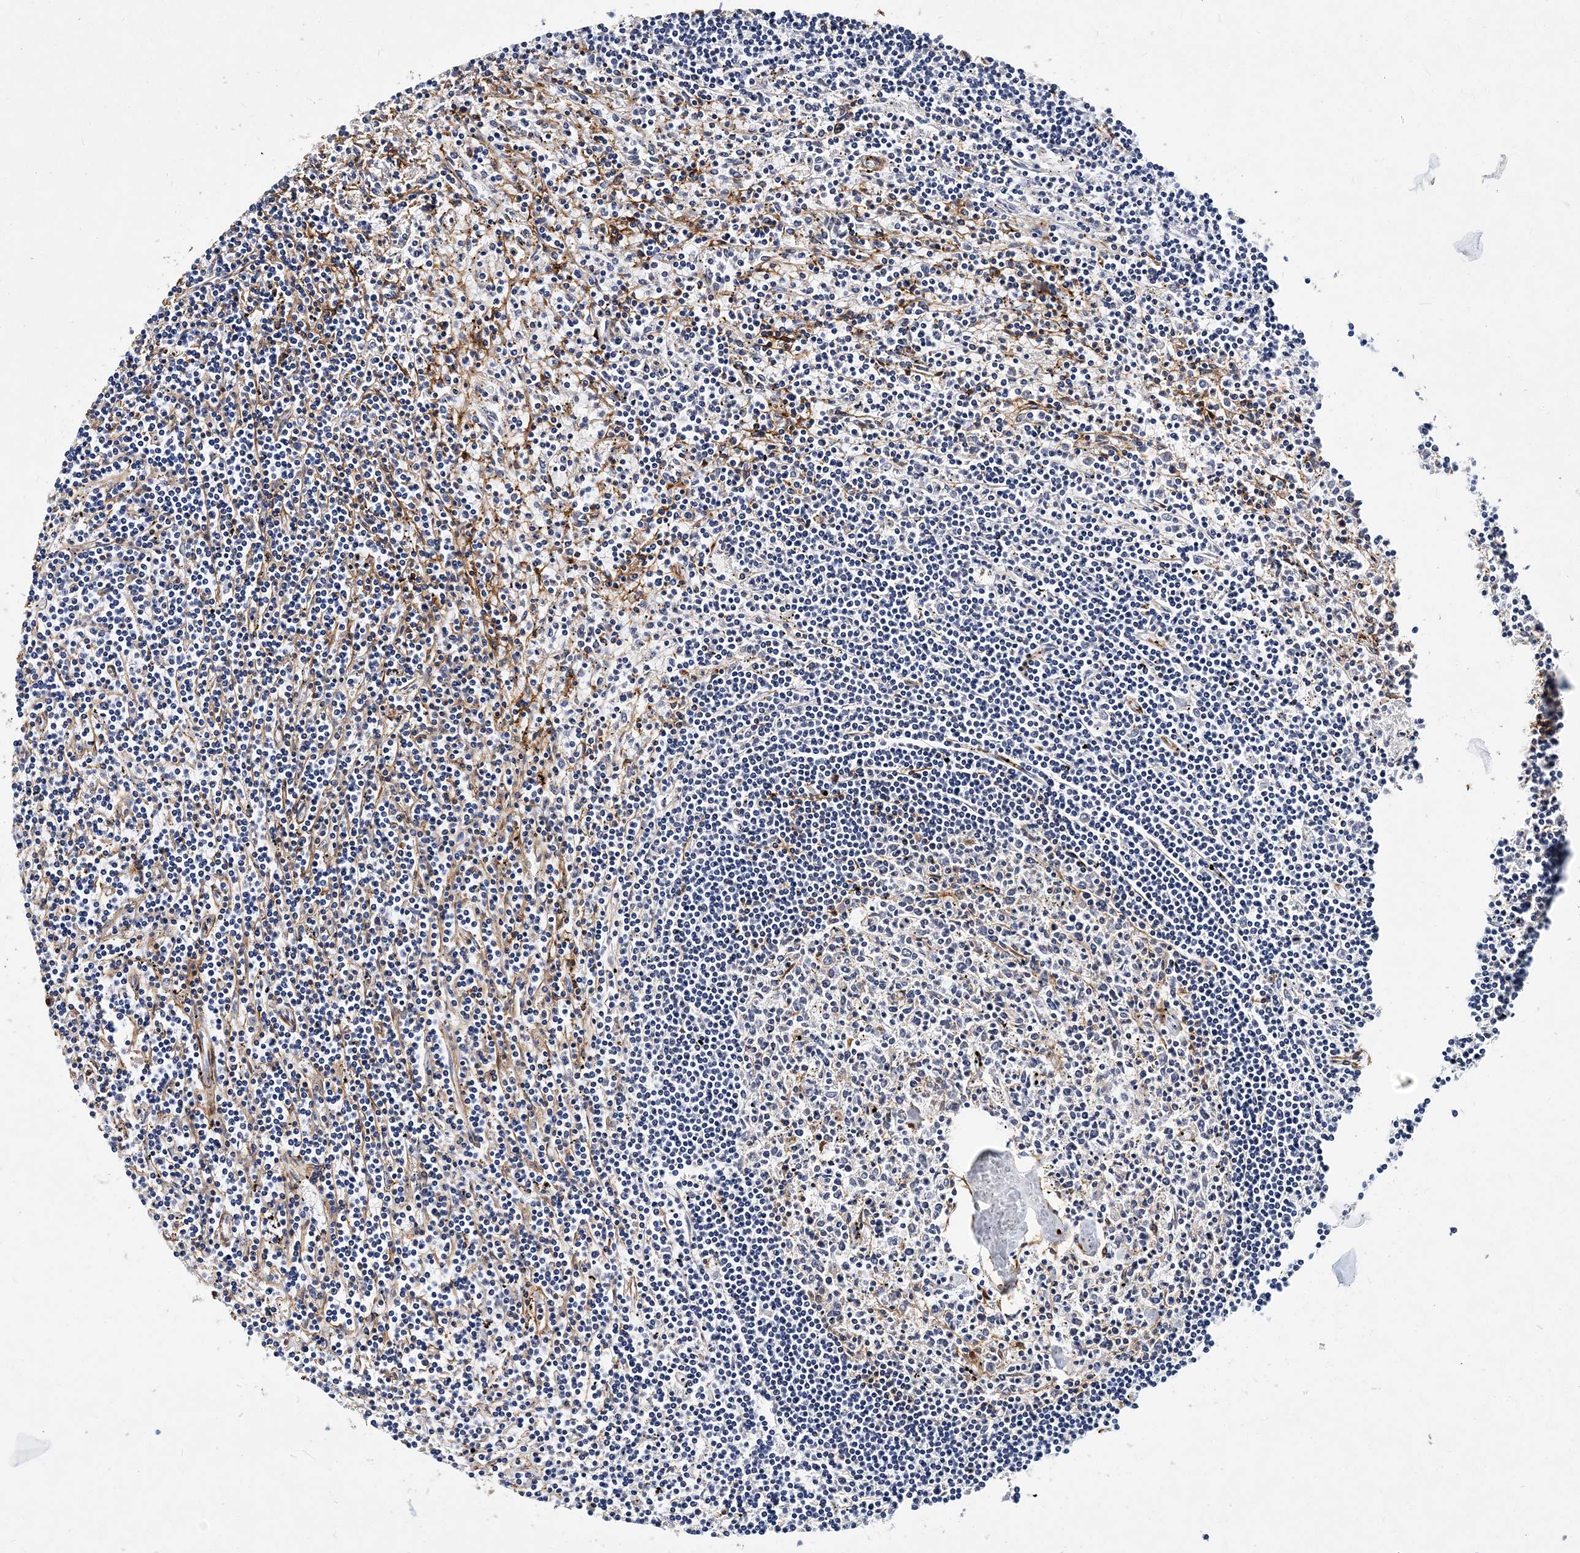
{"staining": {"intensity": "negative", "quantity": "none", "location": "none"}, "tissue": "lymphoma", "cell_type": "Tumor cells", "image_type": "cancer", "snomed": [{"axis": "morphology", "description": "Malignant lymphoma, non-Hodgkin's type, Low grade"}, {"axis": "topography", "description": "Spleen"}], "caption": "The photomicrograph exhibits no significant expression in tumor cells of low-grade malignant lymphoma, non-Hodgkin's type. Nuclei are stained in blue.", "gene": "ITGA2B", "patient": {"sex": "male", "age": 76}}